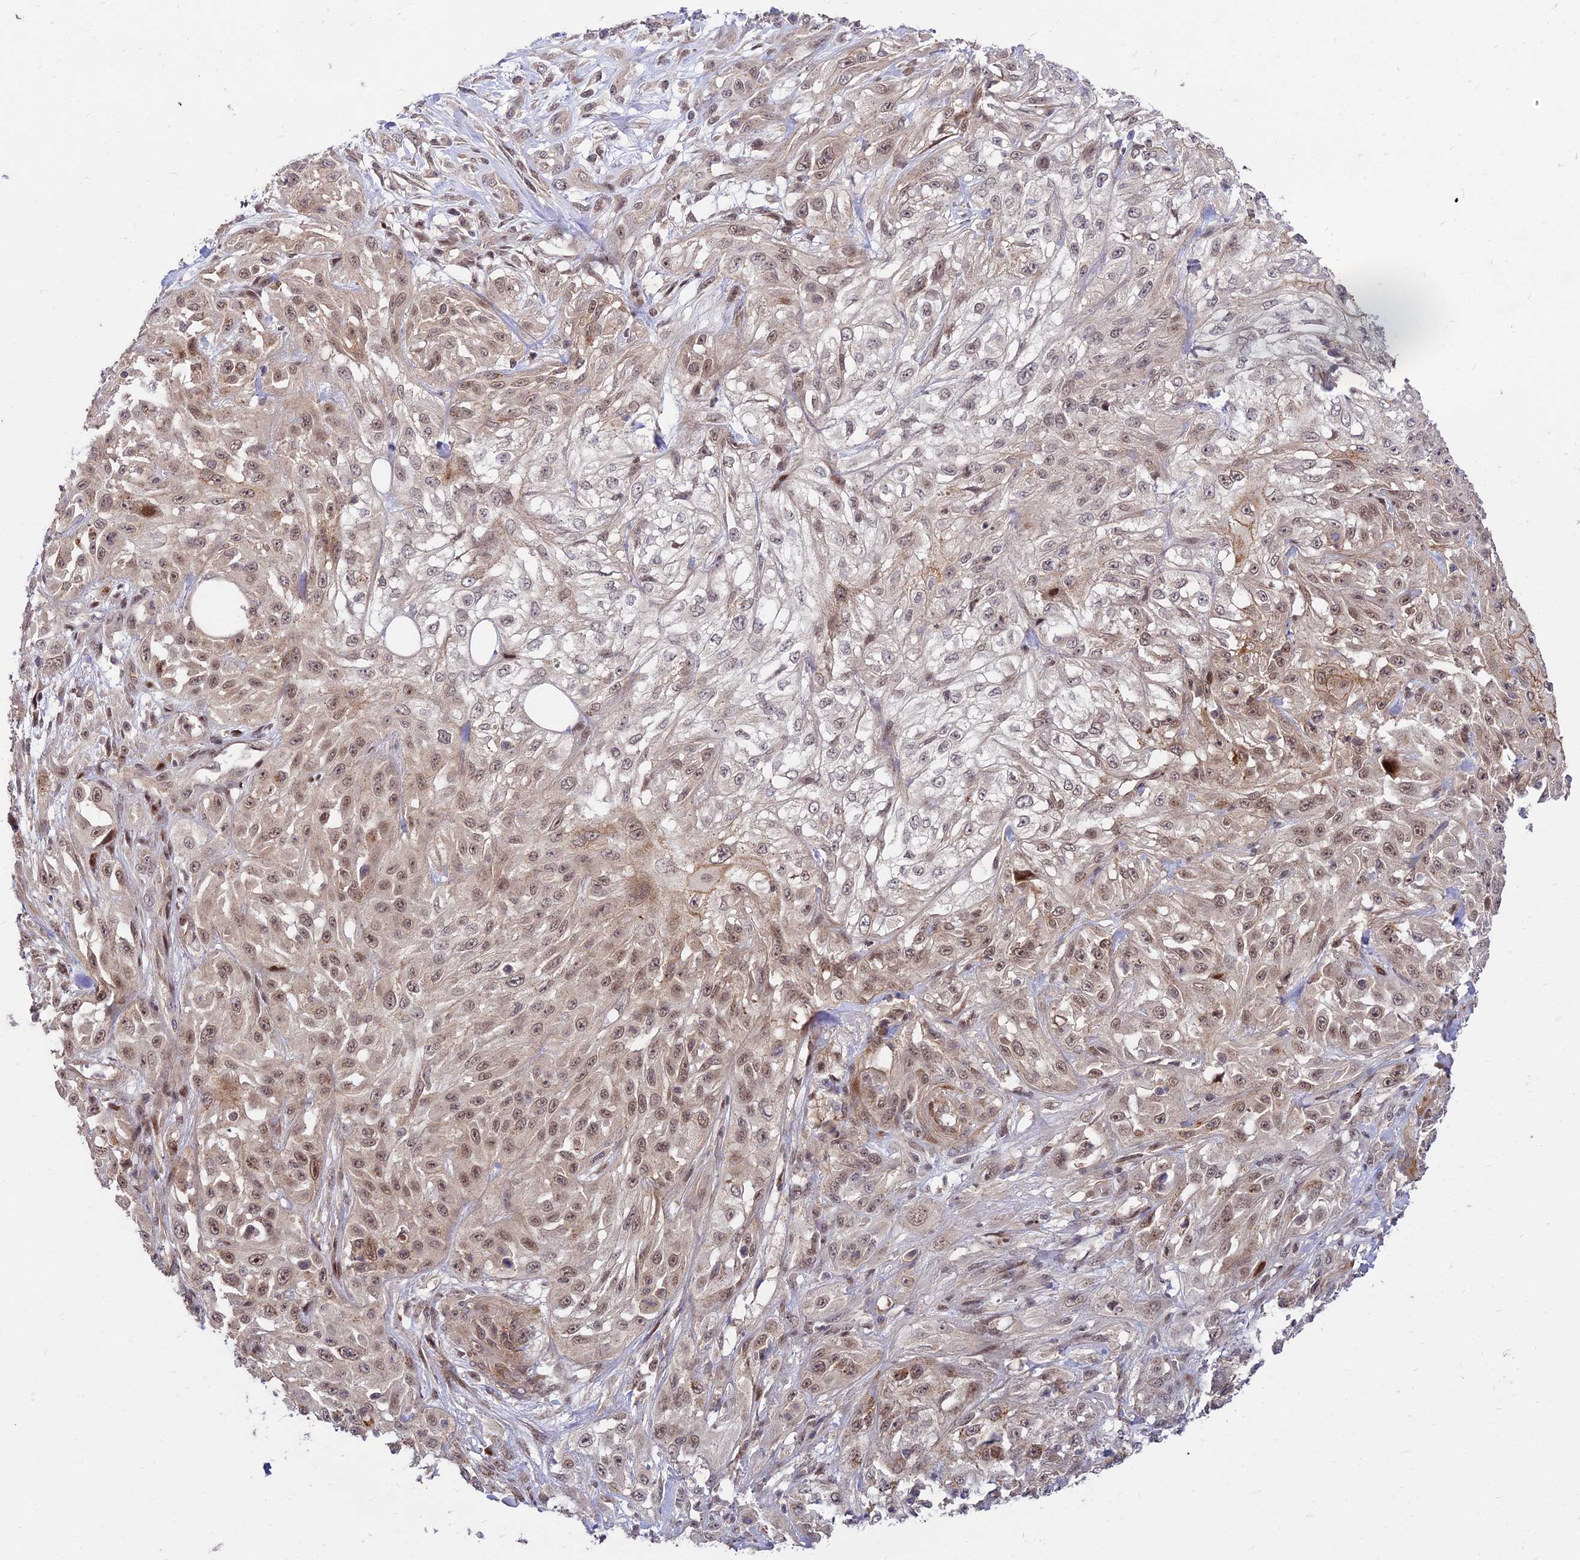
{"staining": {"intensity": "moderate", "quantity": ">75%", "location": "nuclear"}, "tissue": "skin cancer", "cell_type": "Tumor cells", "image_type": "cancer", "snomed": [{"axis": "morphology", "description": "Squamous cell carcinoma, NOS"}, {"axis": "morphology", "description": "Squamous cell carcinoma, metastatic, NOS"}, {"axis": "topography", "description": "Skin"}, {"axis": "topography", "description": "Lymph node"}], "caption": "IHC image of human metastatic squamous cell carcinoma (skin) stained for a protein (brown), which reveals medium levels of moderate nuclear expression in approximately >75% of tumor cells.", "gene": "ZNF85", "patient": {"sex": "male", "age": 75}}